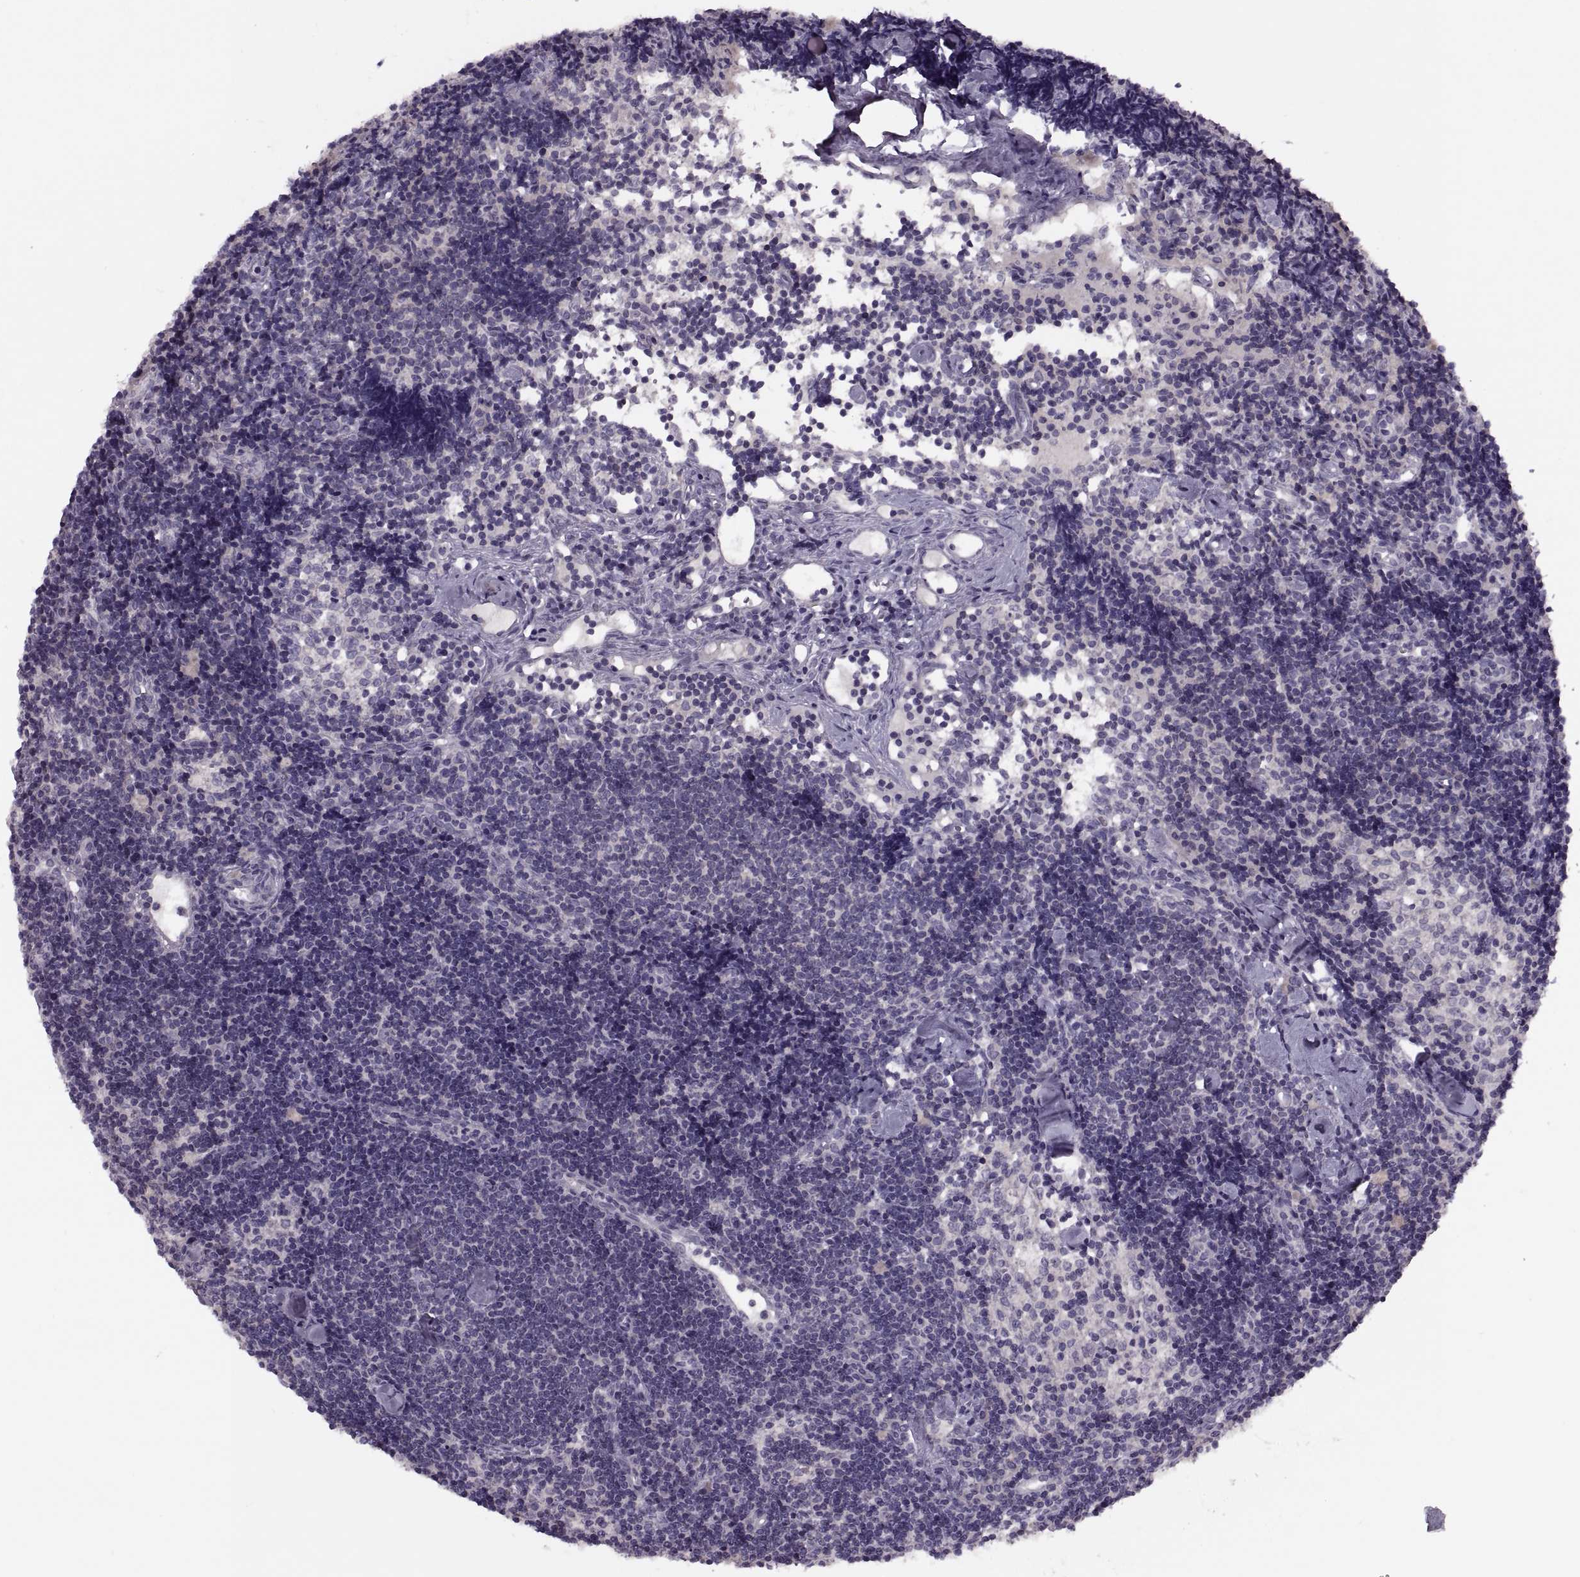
{"staining": {"intensity": "negative", "quantity": "none", "location": "none"}, "tissue": "lymph node", "cell_type": "Germinal center cells", "image_type": "normal", "snomed": [{"axis": "morphology", "description": "Normal tissue, NOS"}, {"axis": "topography", "description": "Lymph node"}], "caption": "There is no significant staining in germinal center cells of lymph node. (DAB (3,3'-diaminobenzidine) immunohistochemistry (IHC) visualized using brightfield microscopy, high magnification).", "gene": "PRSS54", "patient": {"sex": "female", "age": 42}}